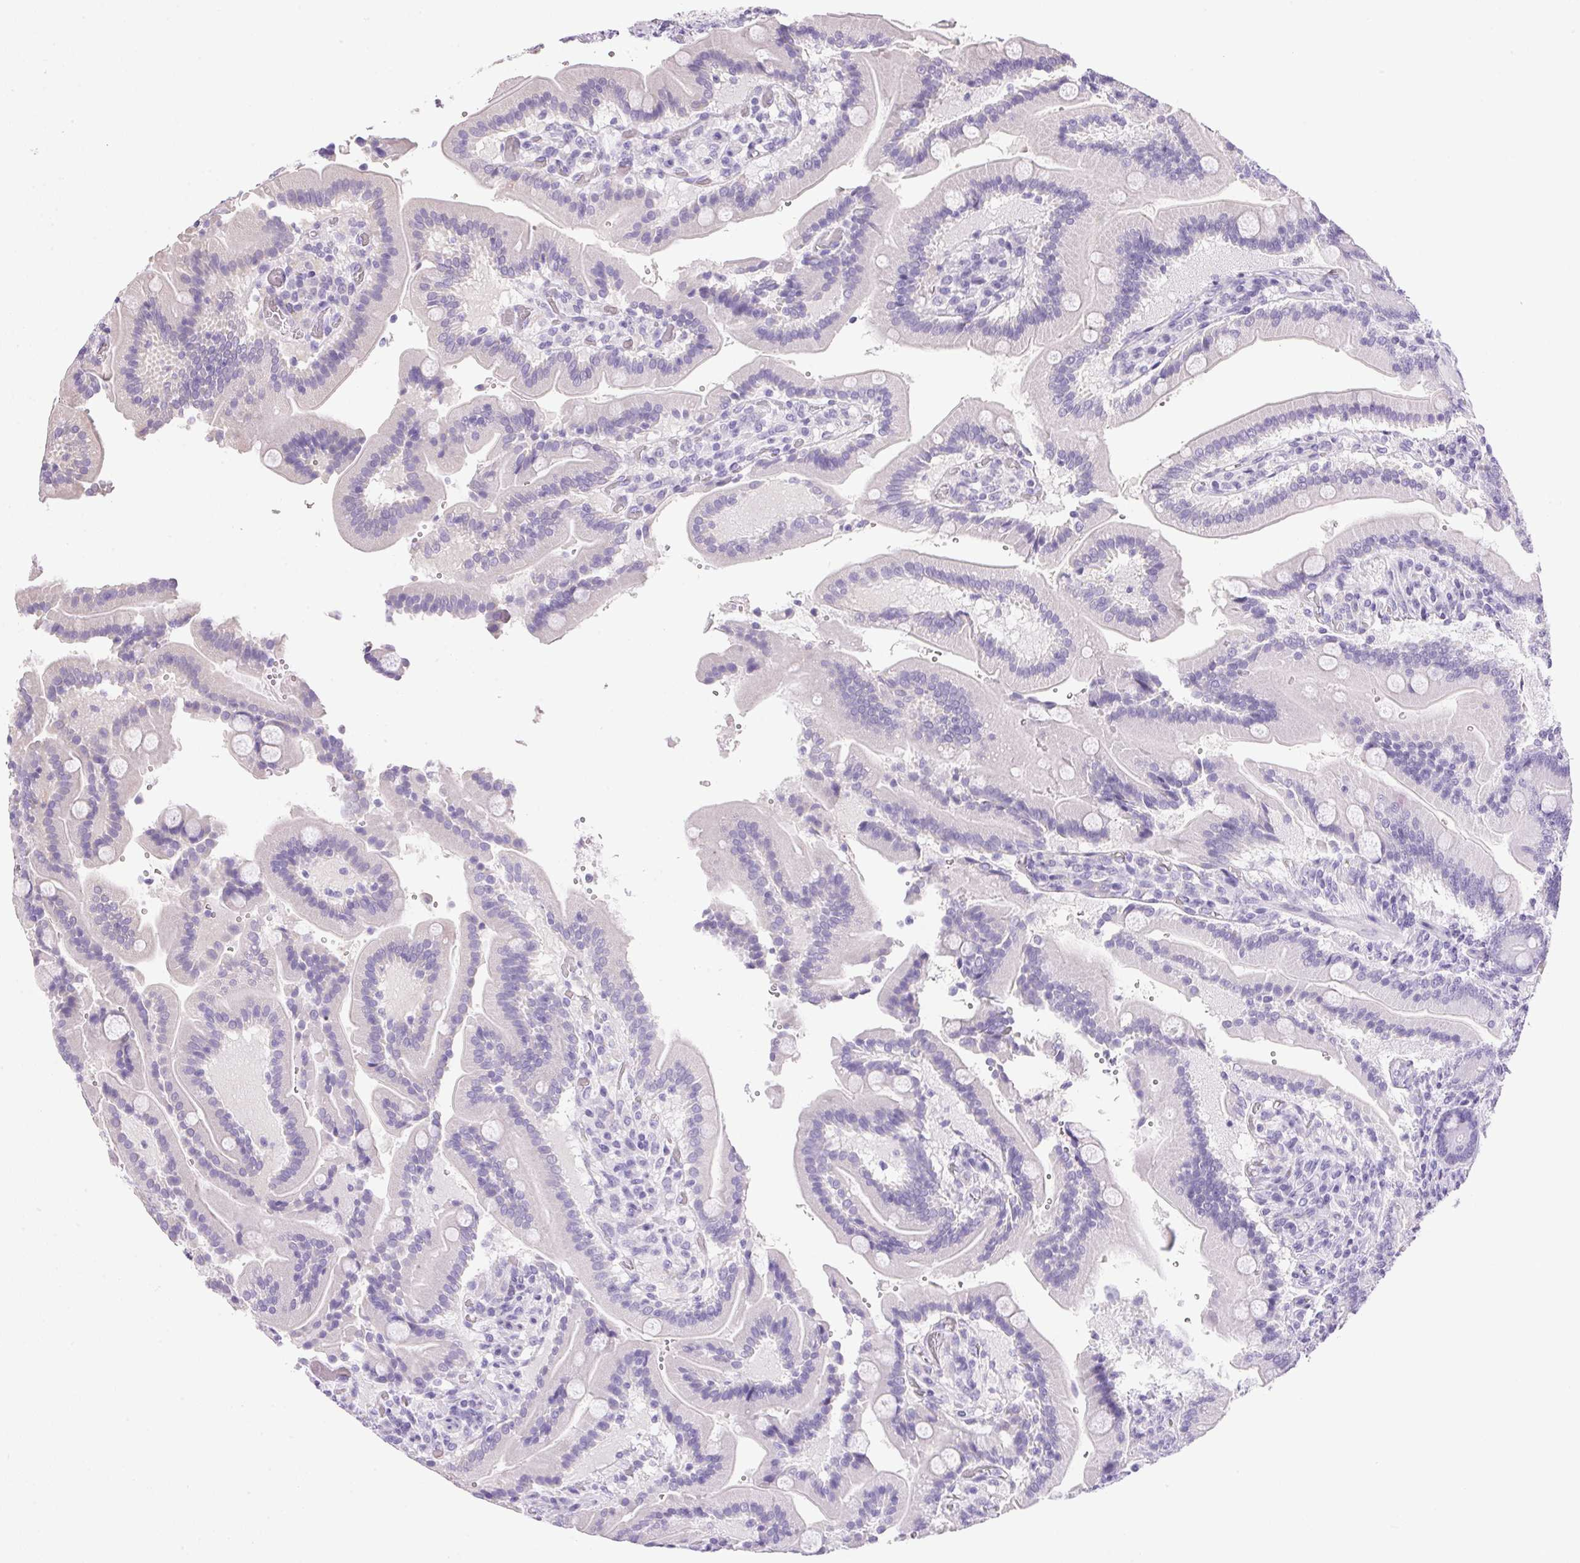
{"staining": {"intensity": "negative", "quantity": "none", "location": "none"}, "tissue": "duodenum", "cell_type": "Glandular cells", "image_type": "normal", "snomed": [{"axis": "morphology", "description": "Normal tissue, NOS"}, {"axis": "topography", "description": "Duodenum"}], "caption": "Immunohistochemistry micrograph of unremarkable duodenum stained for a protein (brown), which reveals no staining in glandular cells.", "gene": "ATP6V0A4", "patient": {"sex": "female", "age": 62}}